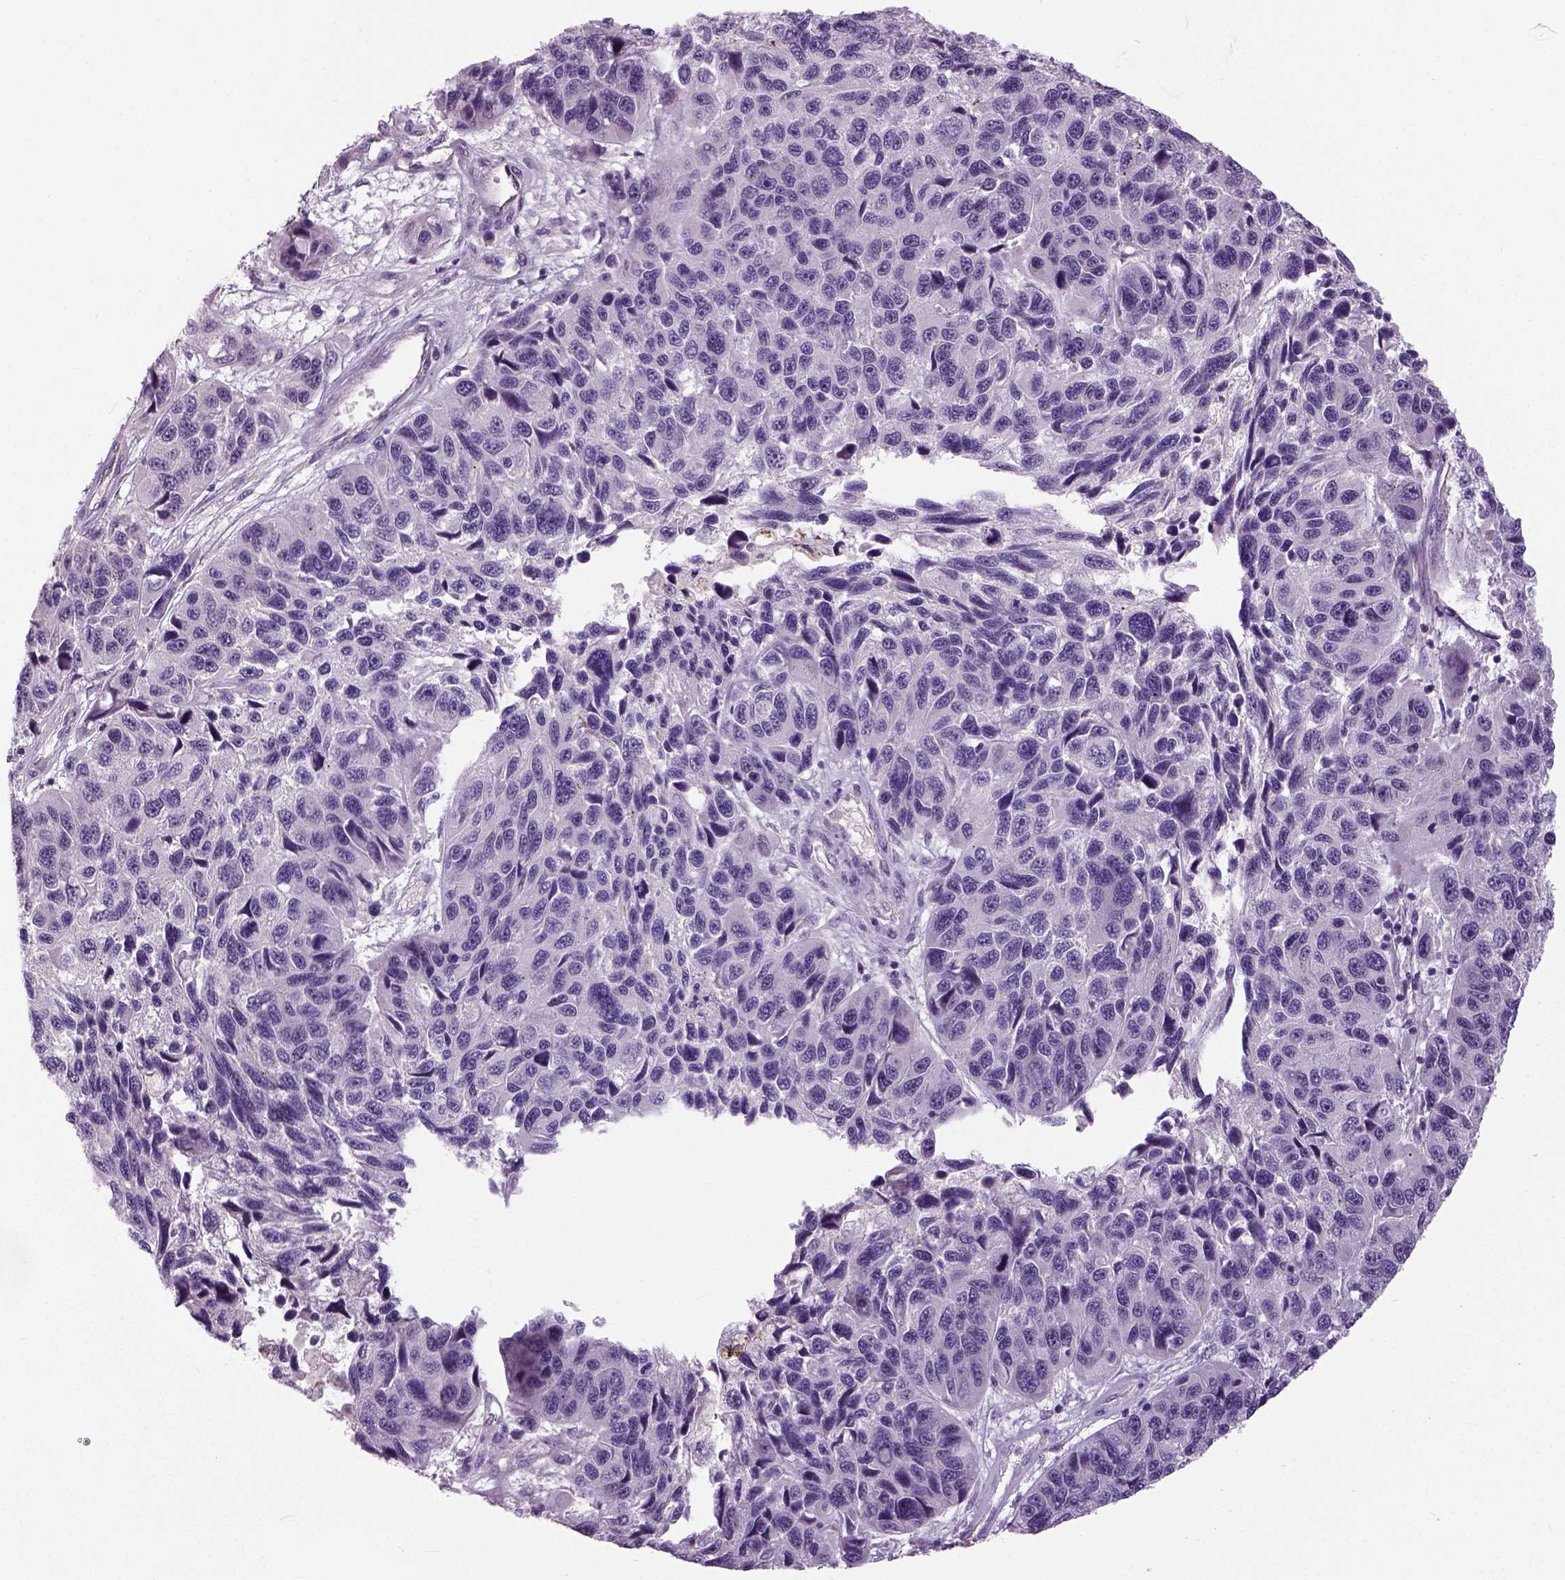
{"staining": {"intensity": "negative", "quantity": "none", "location": "none"}, "tissue": "melanoma", "cell_type": "Tumor cells", "image_type": "cancer", "snomed": [{"axis": "morphology", "description": "Malignant melanoma, NOS"}, {"axis": "topography", "description": "Skin"}], "caption": "Malignant melanoma stained for a protein using immunohistochemistry shows no positivity tumor cells.", "gene": "NECAB1", "patient": {"sex": "male", "age": 53}}